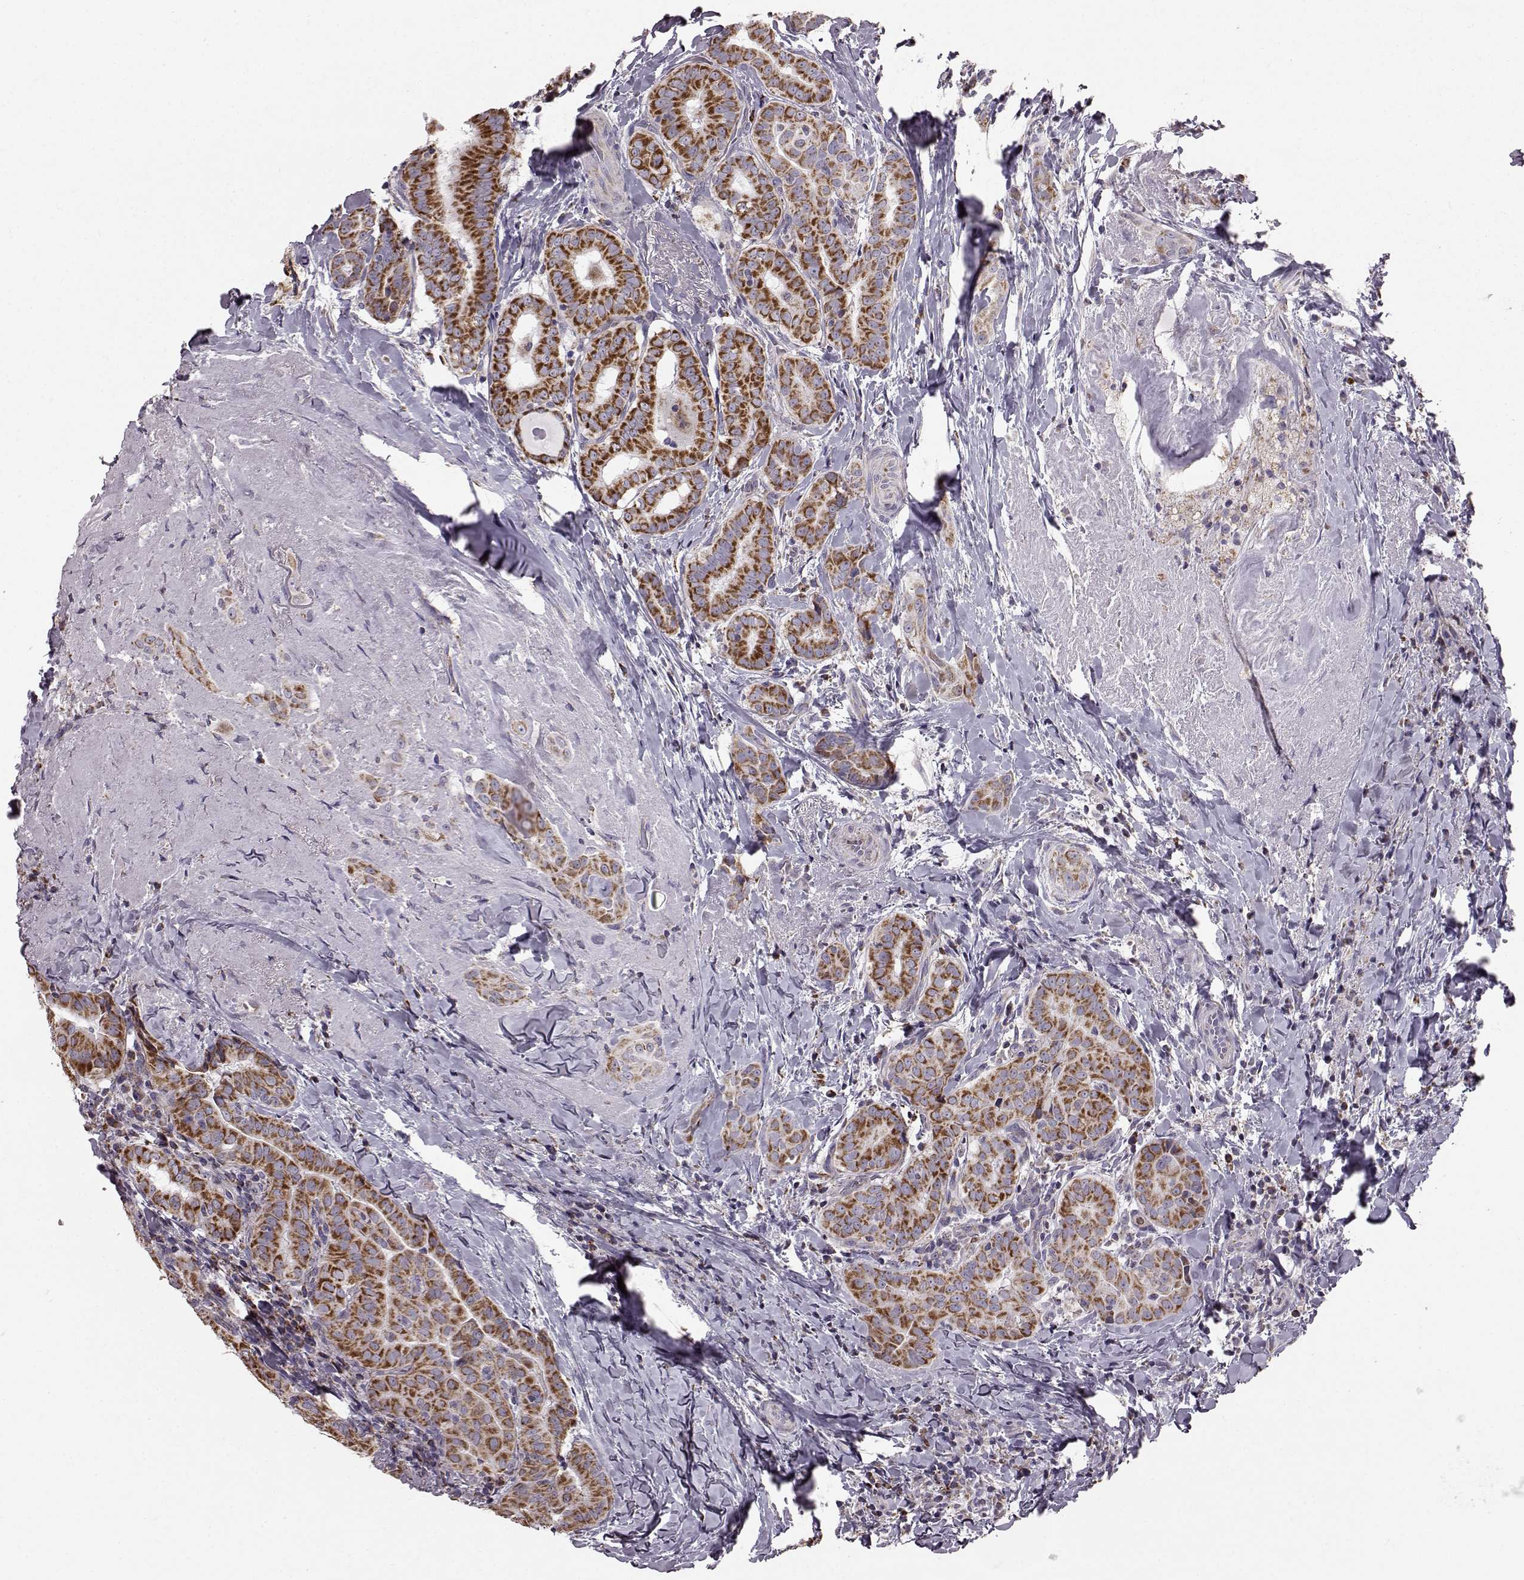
{"staining": {"intensity": "strong", "quantity": ">75%", "location": "cytoplasmic/membranous"}, "tissue": "thyroid cancer", "cell_type": "Tumor cells", "image_type": "cancer", "snomed": [{"axis": "morphology", "description": "Papillary adenocarcinoma, NOS"}, {"axis": "morphology", "description": "Papillary adenoma metastatic"}, {"axis": "topography", "description": "Thyroid gland"}], "caption": "Tumor cells reveal high levels of strong cytoplasmic/membranous positivity in approximately >75% of cells in thyroid cancer. Using DAB (3,3'-diaminobenzidine) (brown) and hematoxylin (blue) stains, captured at high magnification using brightfield microscopy.", "gene": "FAM8A1", "patient": {"sex": "female", "age": 50}}